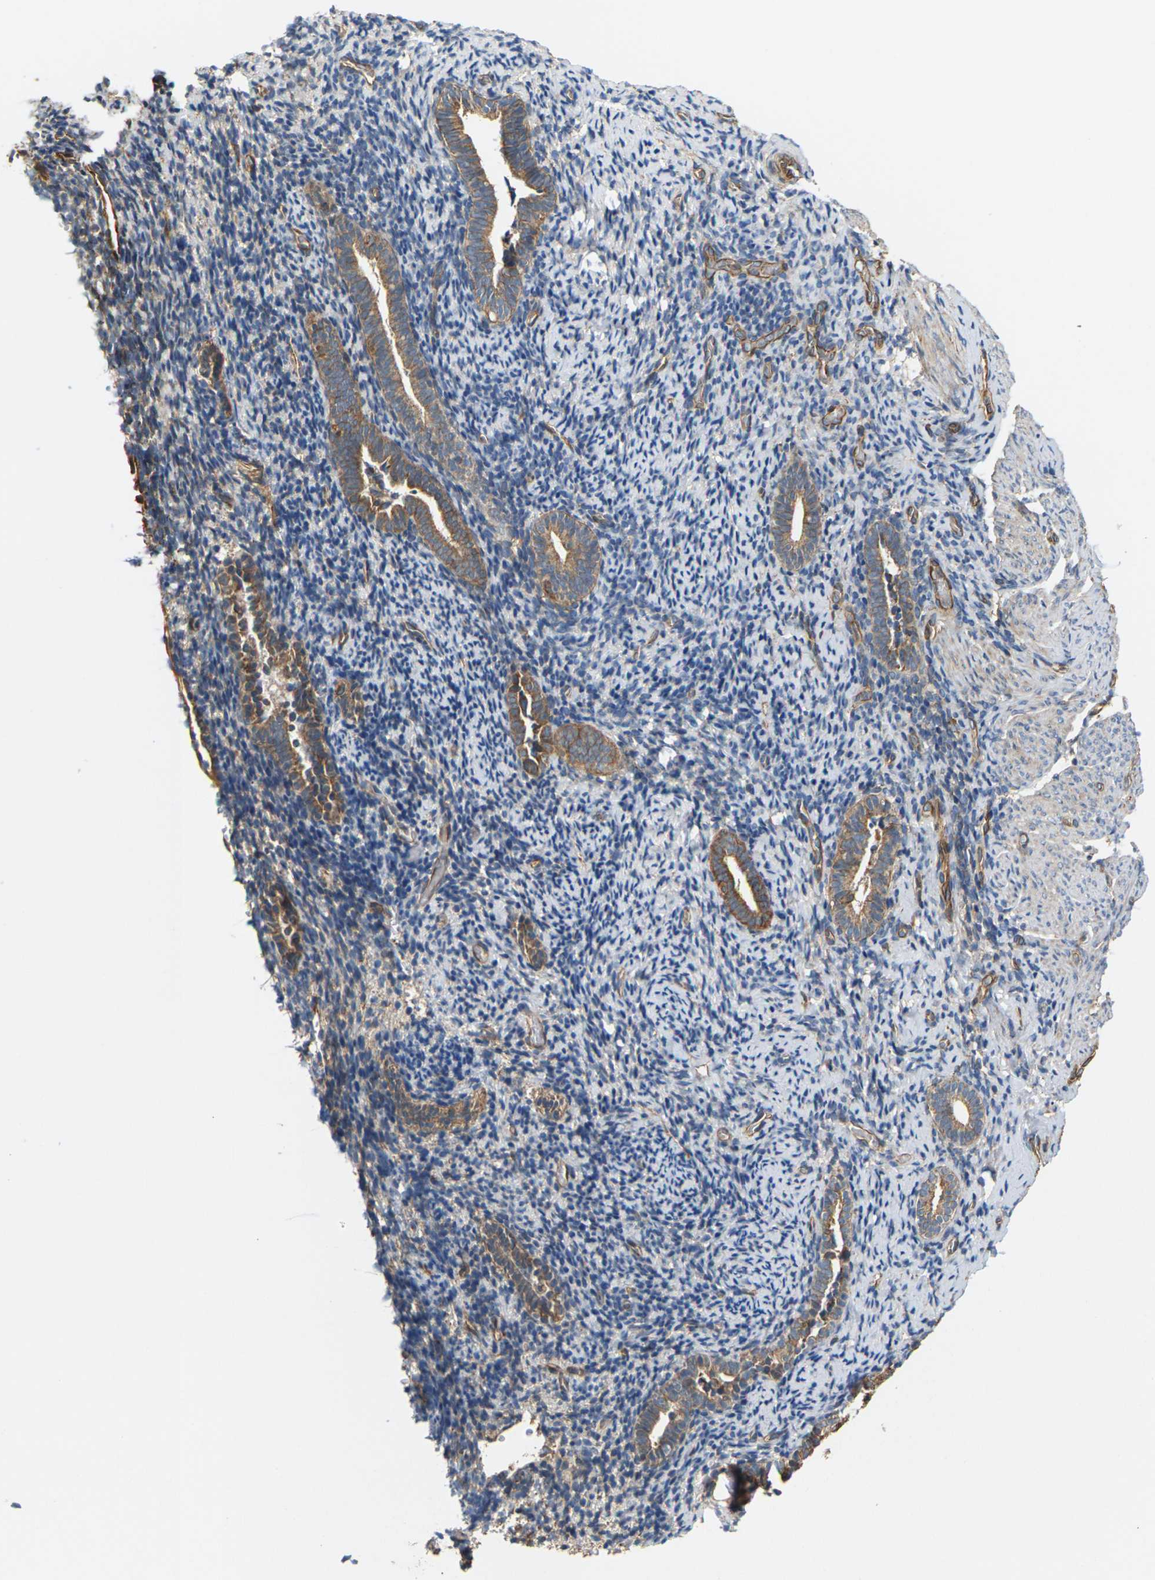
{"staining": {"intensity": "moderate", "quantity": "<25%", "location": "cytoplasmic/membranous"}, "tissue": "endometrium", "cell_type": "Cells in endometrial stroma", "image_type": "normal", "snomed": [{"axis": "morphology", "description": "Normal tissue, NOS"}, {"axis": "topography", "description": "Endometrium"}], "caption": "An image of human endometrium stained for a protein reveals moderate cytoplasmic/membranous brown staining in cells in endometrial stroma. The staining was performed using DAB, with brown indicating positive protein expression. Nuclei are stained blue with hematoxylin.", "gene": "PCDHB4", "patient": {"sex": "female", "age": 51}}